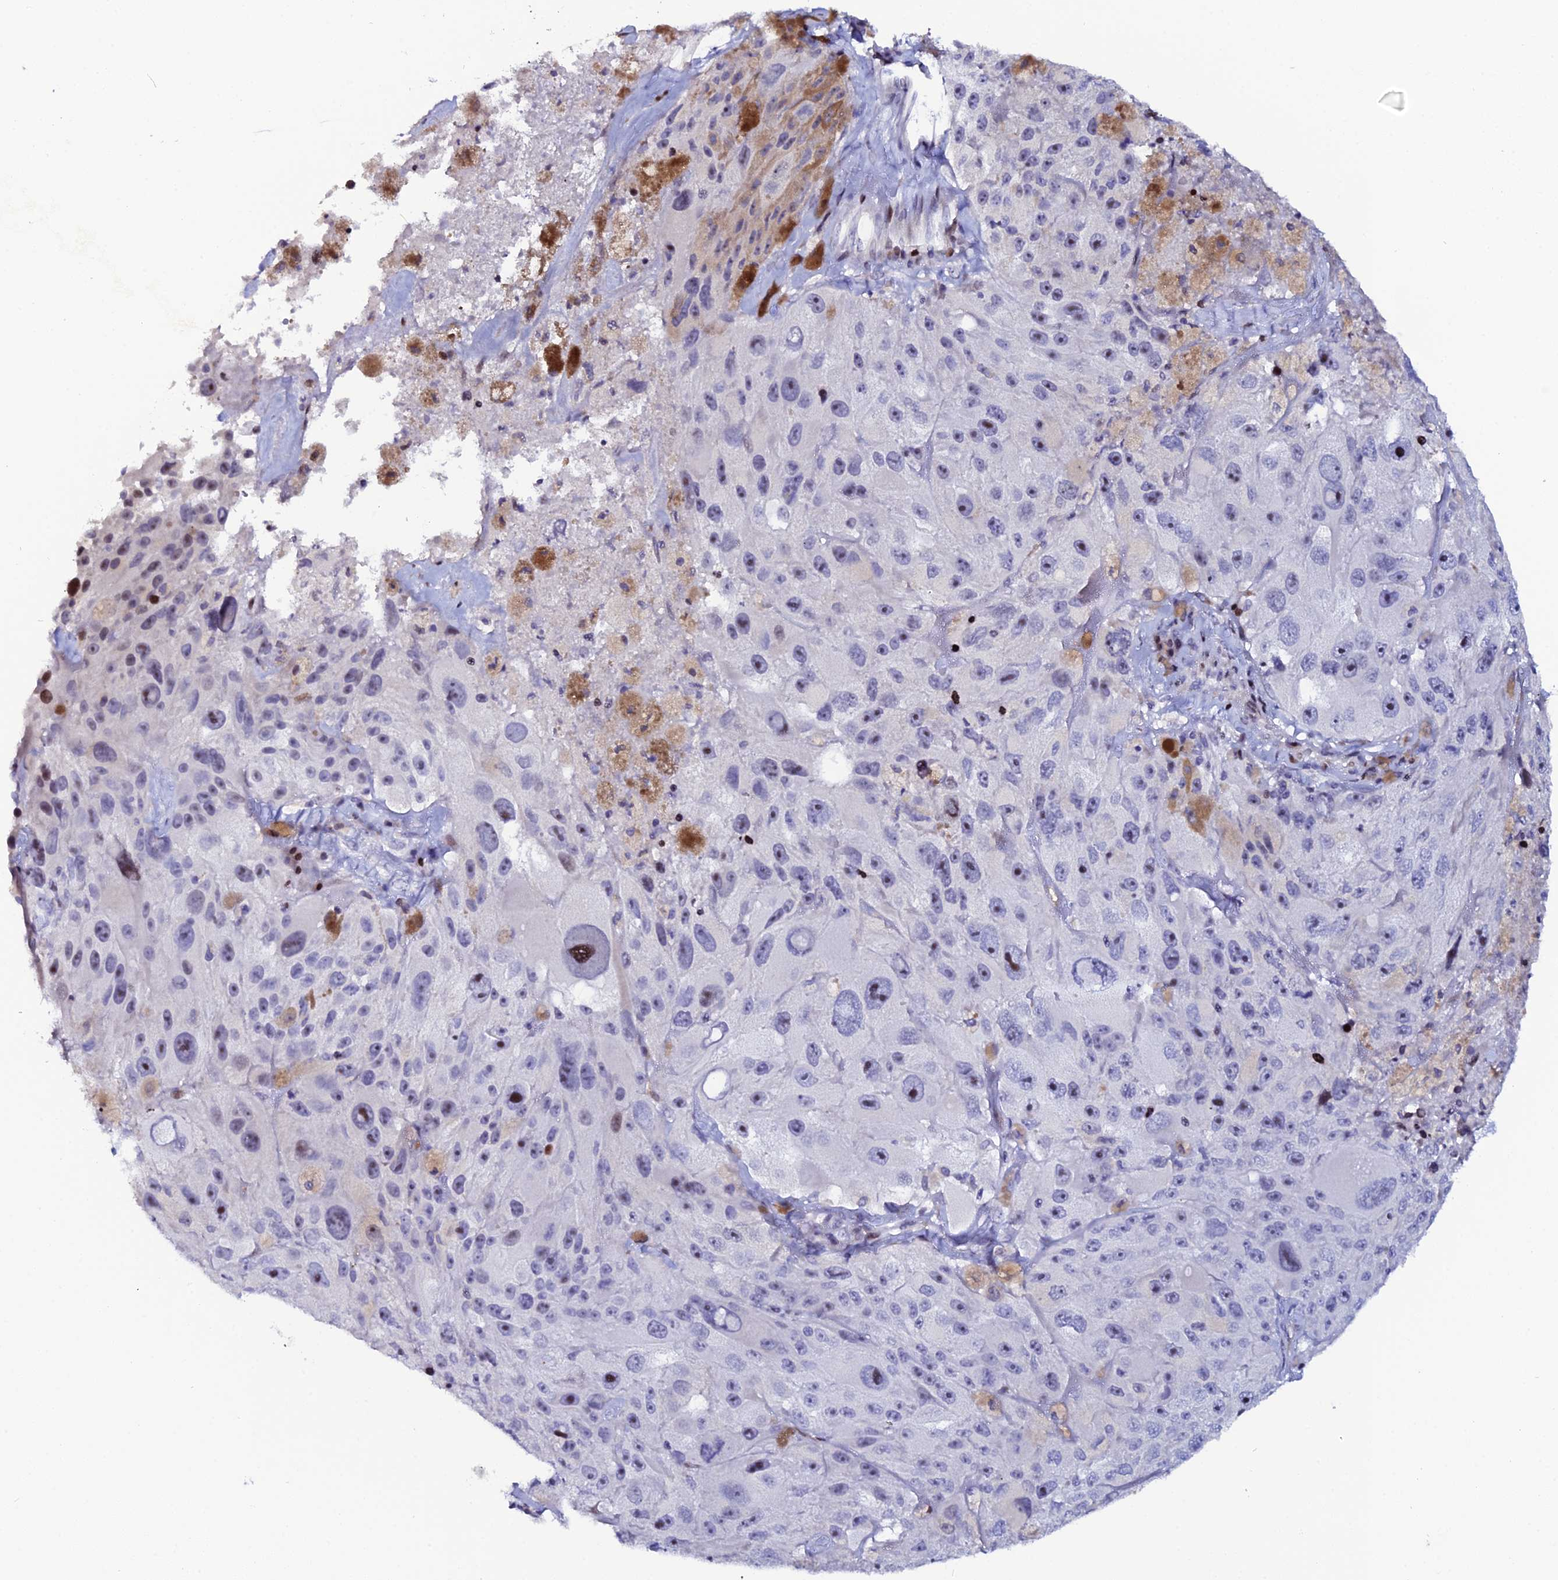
{"staining": {"intensity": "moderate", "quantity": "<25%", "location": "nuclear"}, "tissue": "melanoma", "cell_type": "Tumor cells", "image_type": "cancer", "snomed": [{"axis": "morphology", "description": "Malignant melanoma, Metastatic site"}, {"axis": "topography", "description": "Lymph node"}], "caption": "Immunohistochemical staining of human melanoma displays moderate nuclear protein positivity in about <25% of tumor cells.", "gene": "MYNN", "patient": {"sex": "male", "age": 62}}